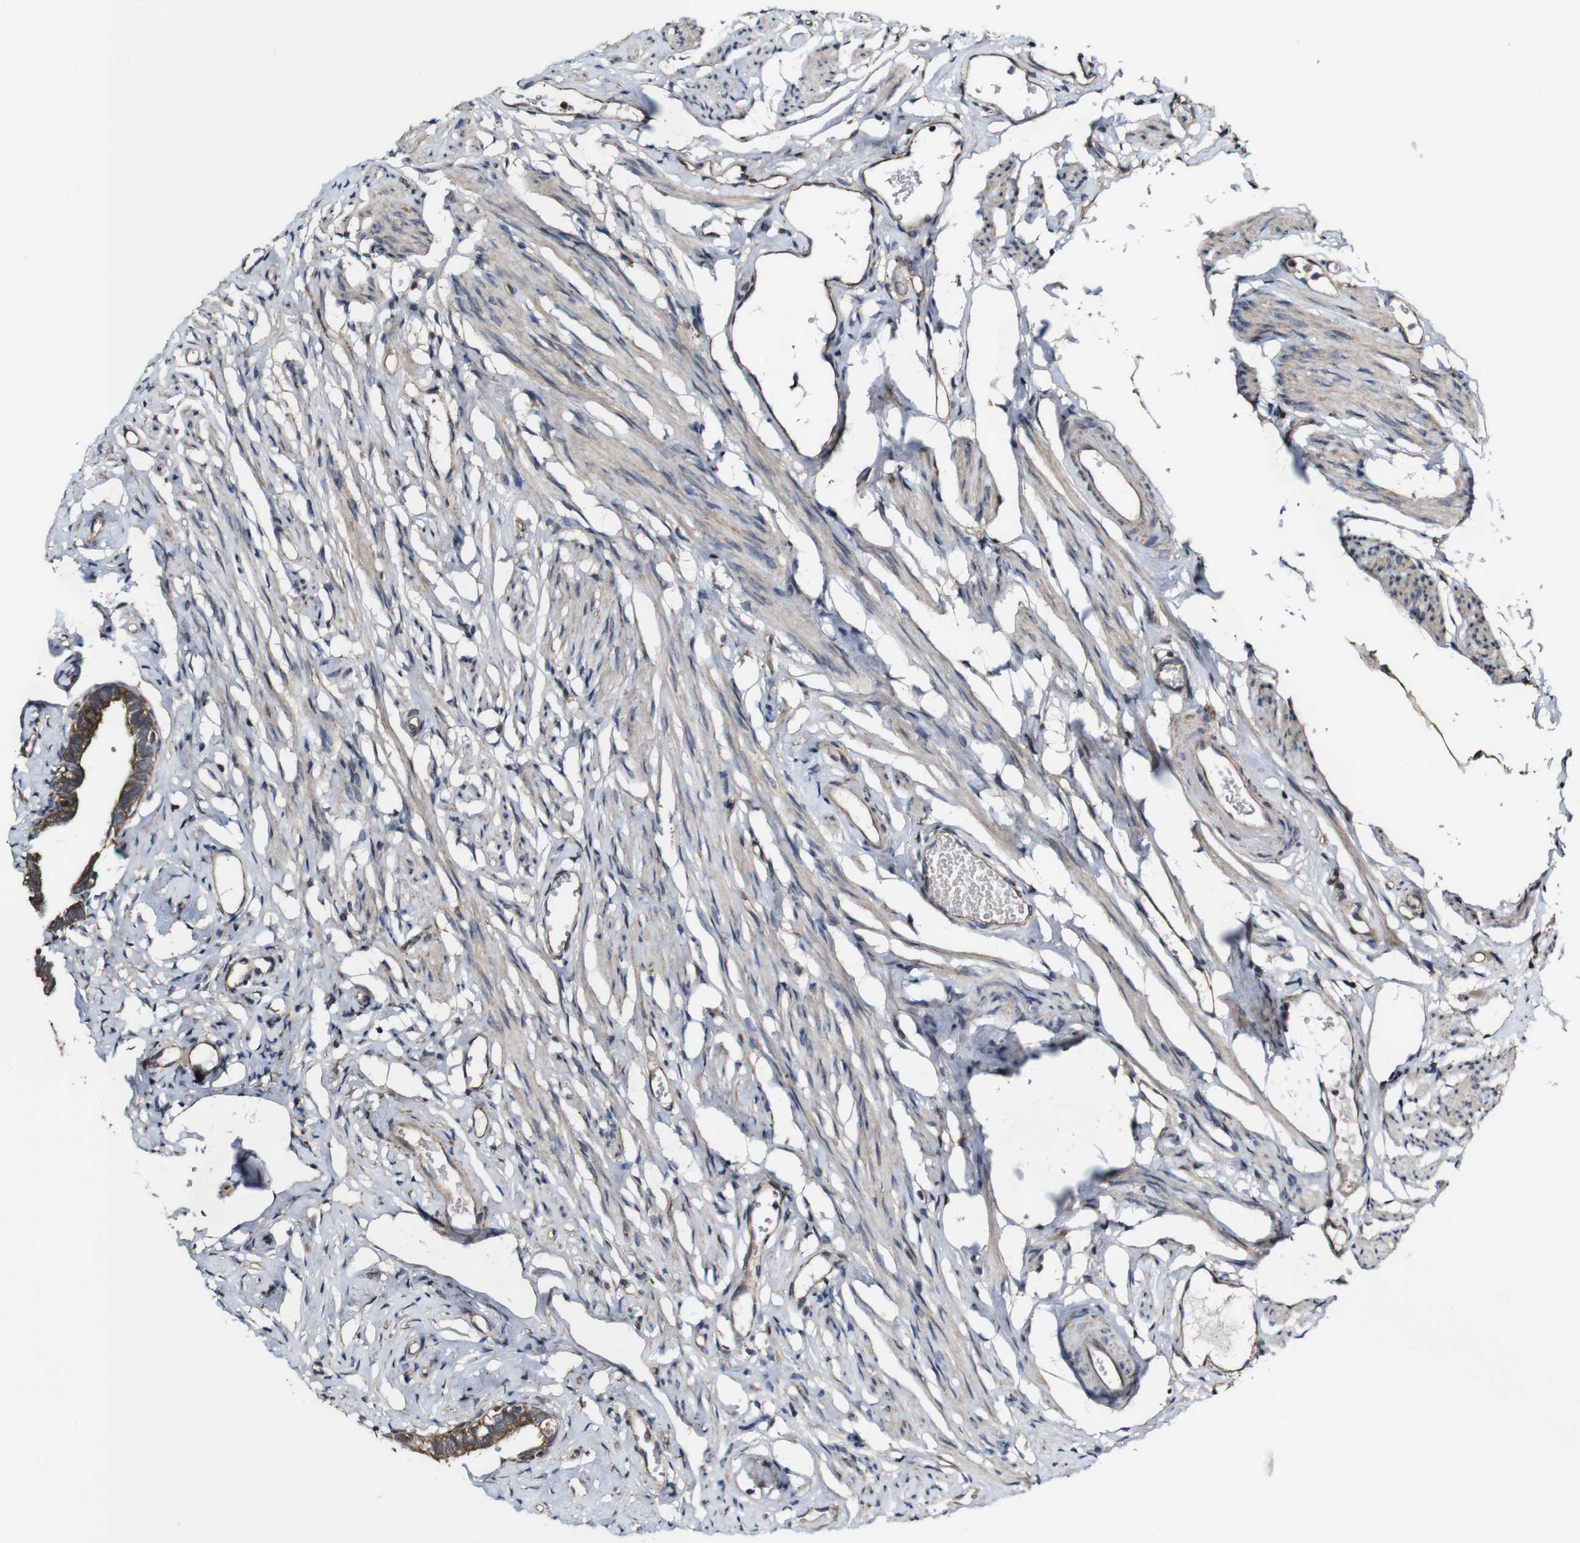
{"staining": {"intensity": "strong", "quantity": ">75%", "location": "cytoplasmic/membranous"}, "tissue": "fallopian tube", "cell_type": "Glandular cells", "image_type": "normal", "snomed": [{"axis": "morphology", "description": "Normal tissue, NOS"}, {"axis": "topography", "description": "Fallopian tube"}], "caption": "Strong cytoplasmic/membranous expression for a protein is seen in approximately >75% of glandular cells of normal fallopian tube using immunohistochemistry.", "gene": "BTN3A3", "patient": {"sex": "female", "age": 71}}